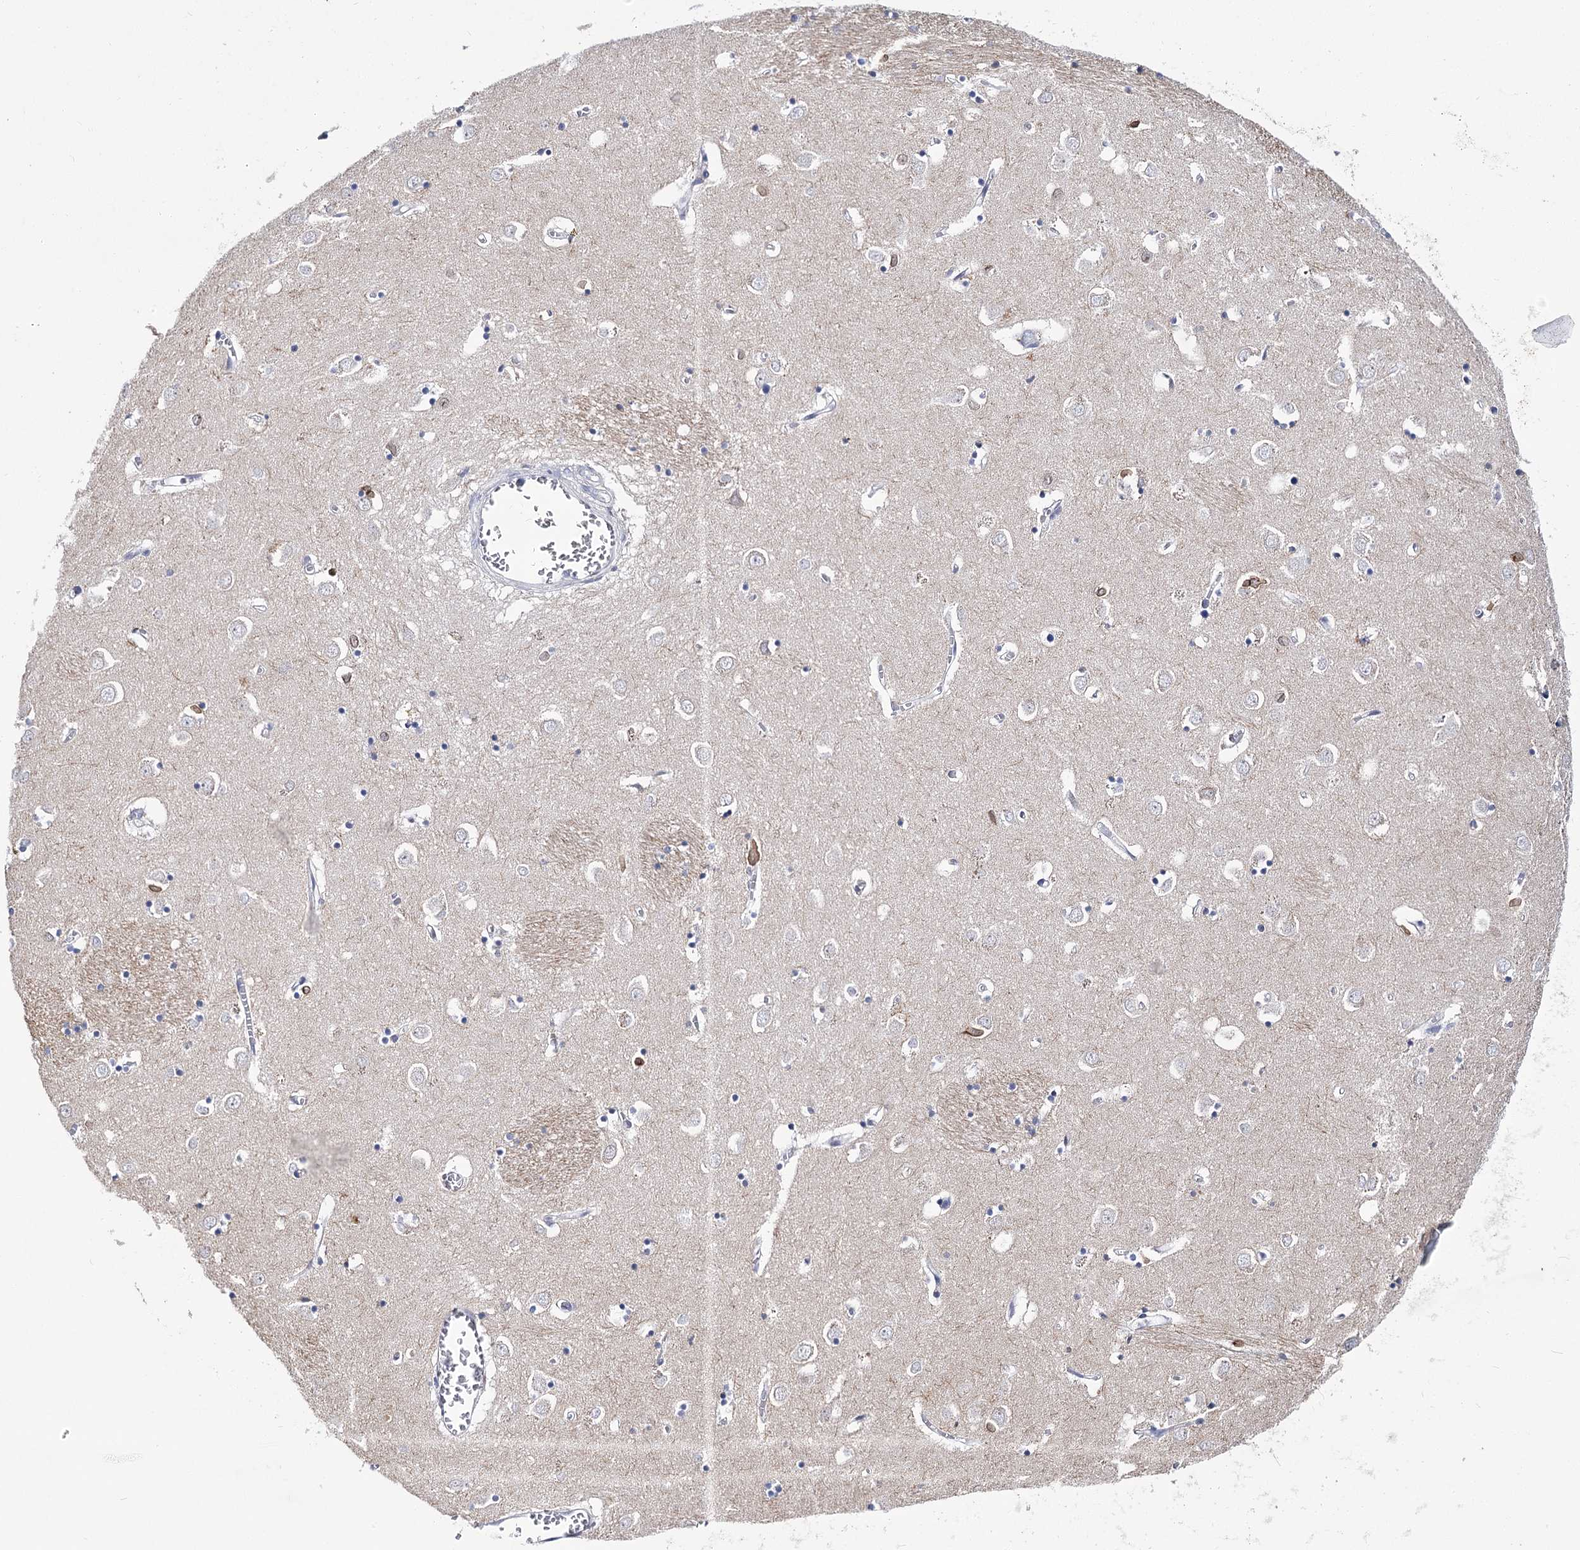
{"staining": {"intensity": "moderate", "quantity": "<25%", "location": "cytoplasmic/membranous,nuclear"}, "tissue": "caudate", "cell_type": "Glial cells", "image_type": "normal", "snomed": [{"axis": "morphology", "description": "Normal tissue, NOS"}, {"axis": "topography", "description": "Lateral ventricle wall"}], "caption": "Immunohistochemistry photomicrograph of unremarkable caudate stained for a protein (brown), which displays low levels of moderate cytoplasmic/membranous,nuclear staining in about <25% of glial cells.", "gene": "TMEM201", "patient": {"sex": "male", "age": 70}}